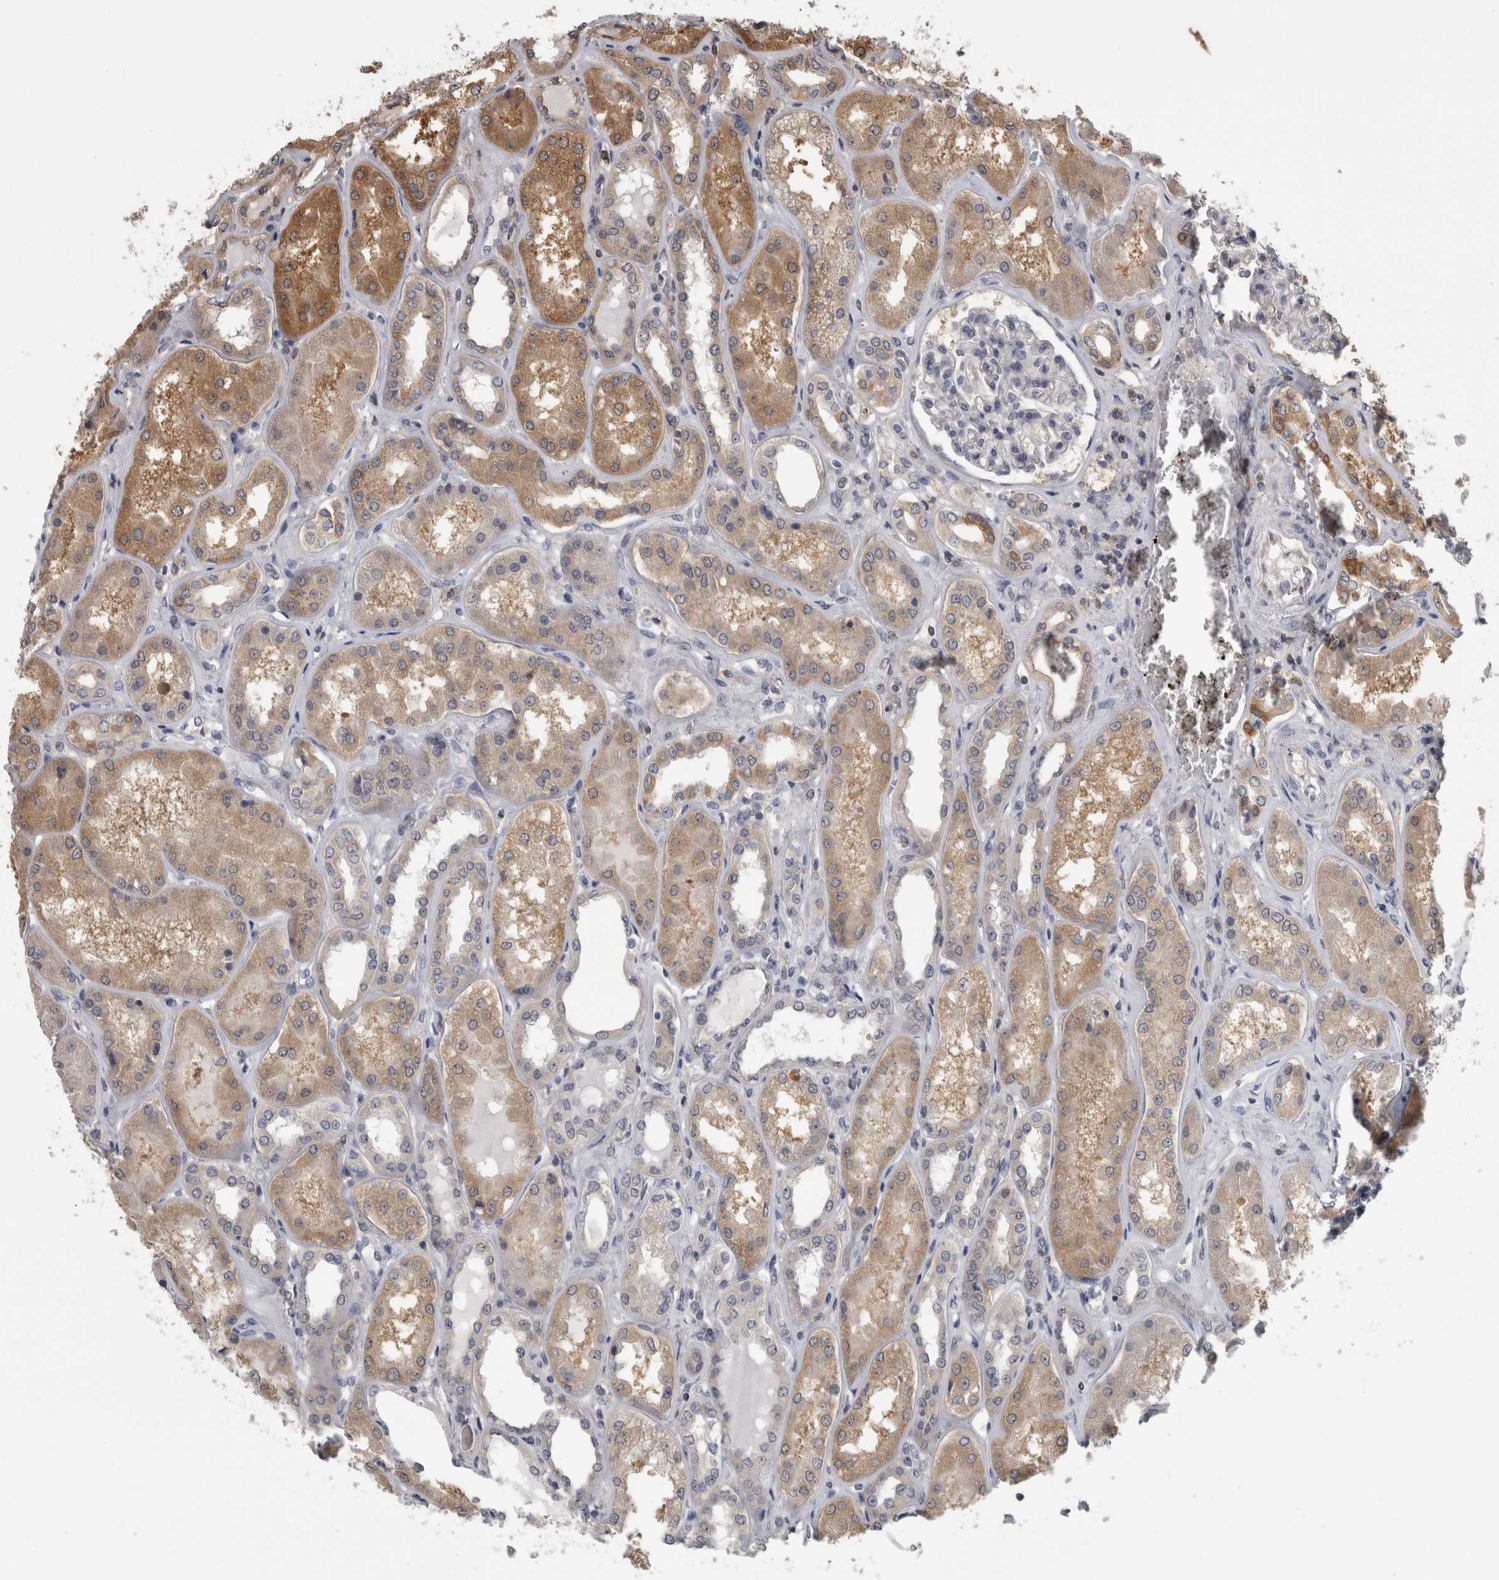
{"staining": {"intensity": "negative", "quantity": "none", "location": "none"}, "tissue": "kidney", "cell_type": "Cells in glomeruli", "image_type": "normal", "snomed": [{"axis": "morphology", "description": "Normal tissue, NOS"}, {"axis": "topography", "description": "Kidney"}], "caption": "High magnification brightfield microscopy of unremarkable kidney stained with DAB (brown) and counterstained with hematoxylin (blue): cells in glomeruli show no significant staining.", "gene": "APRT", "patient": {"sex": "female", "age": 56}}